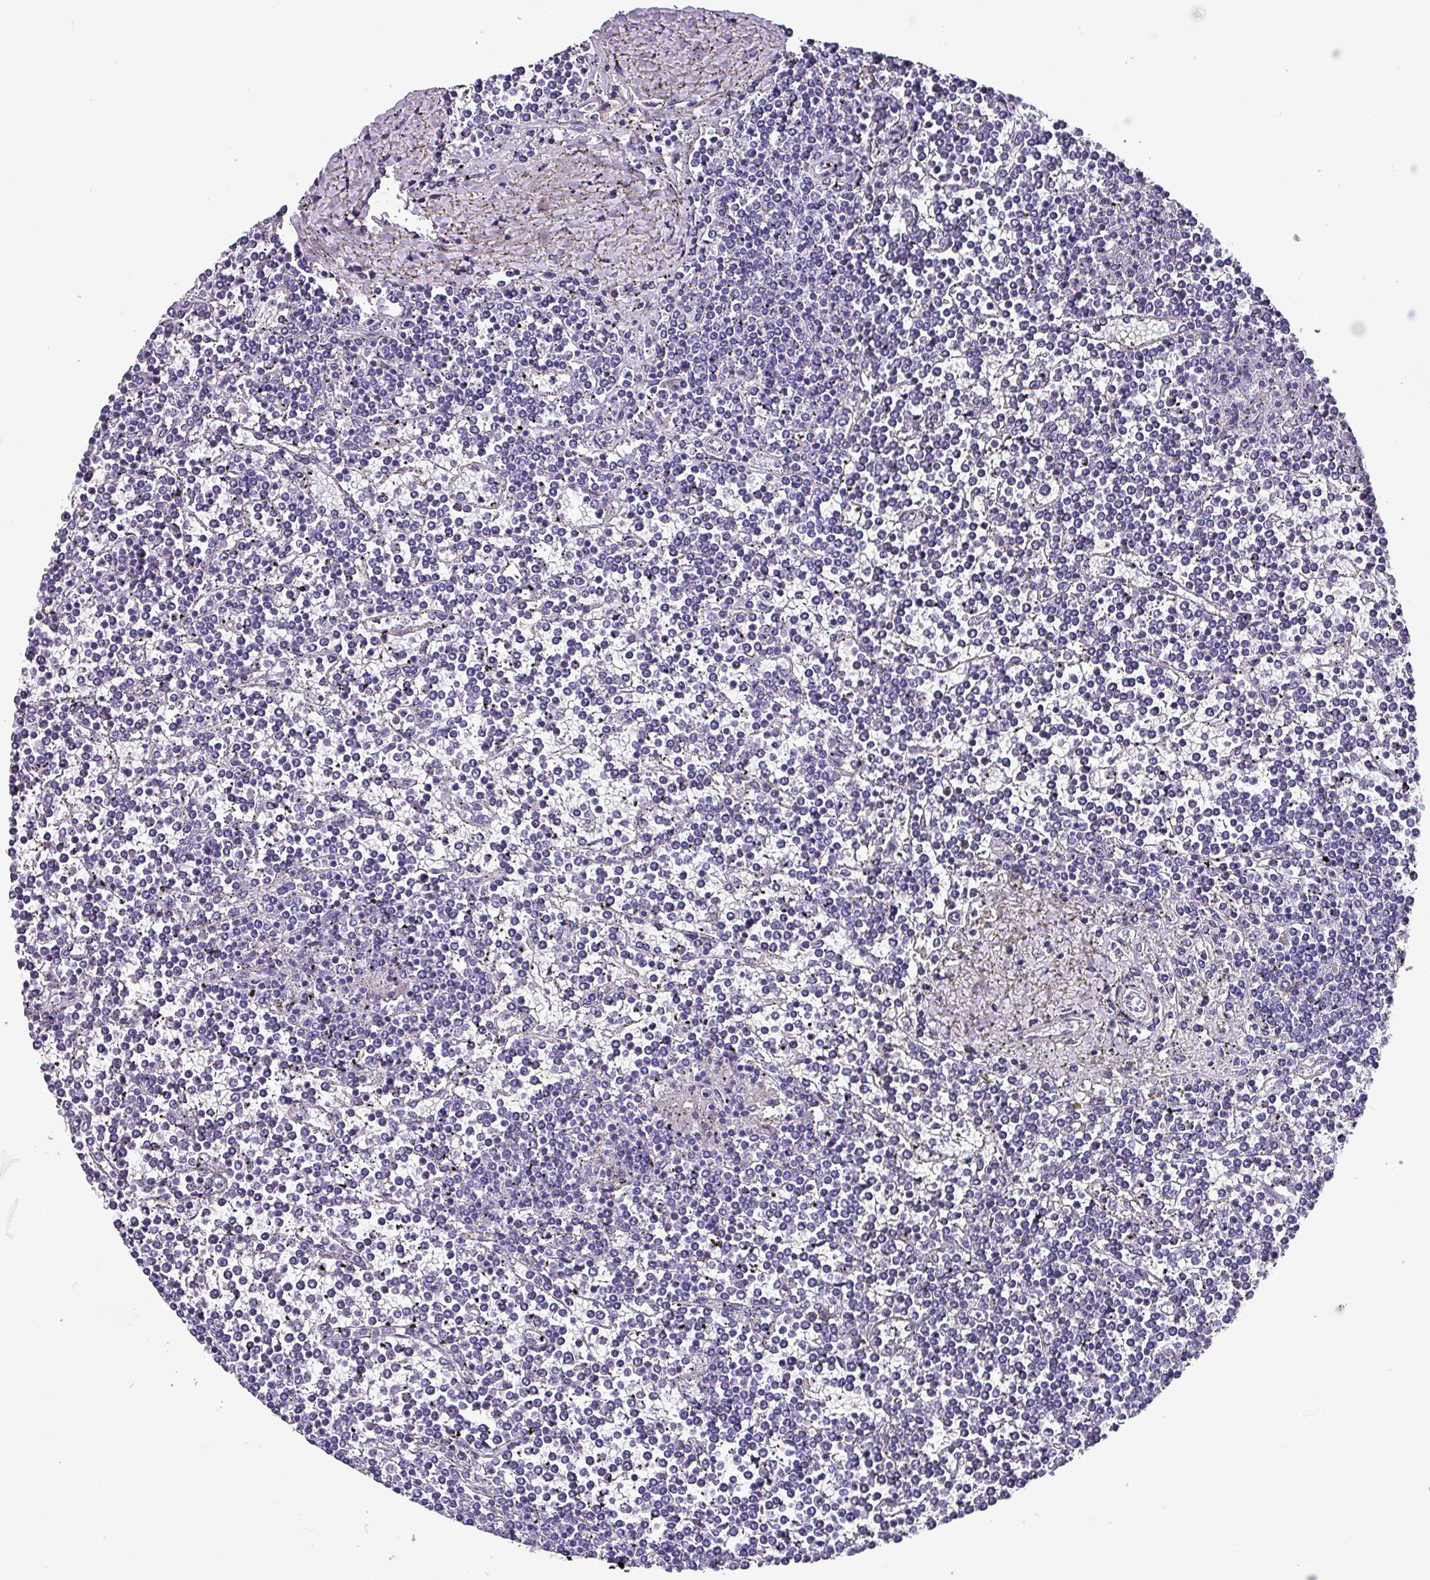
{"staining": {"intensity": "negative", "quantity": "none", "location": "none"}, "tissue": "lymphoma", "cell_type": "Tumor cells", "image_type": "cancer", "snomed": [{"axis": "morphology", "description": "Malignant lymphoma, non-Hodgkin's type, Low grade"}, {"axis": "topography", "description": "Spleen"}], "caption": "Immunohistochemistry photomicrograph of neoplastic tissue: lymphoma stained with DAB (3,3'-diaminobenzidine) reveals no significant protein staining in tumor cells.", "gene": "KRT6C", "patient": {"sex": "female", "age": 19}}